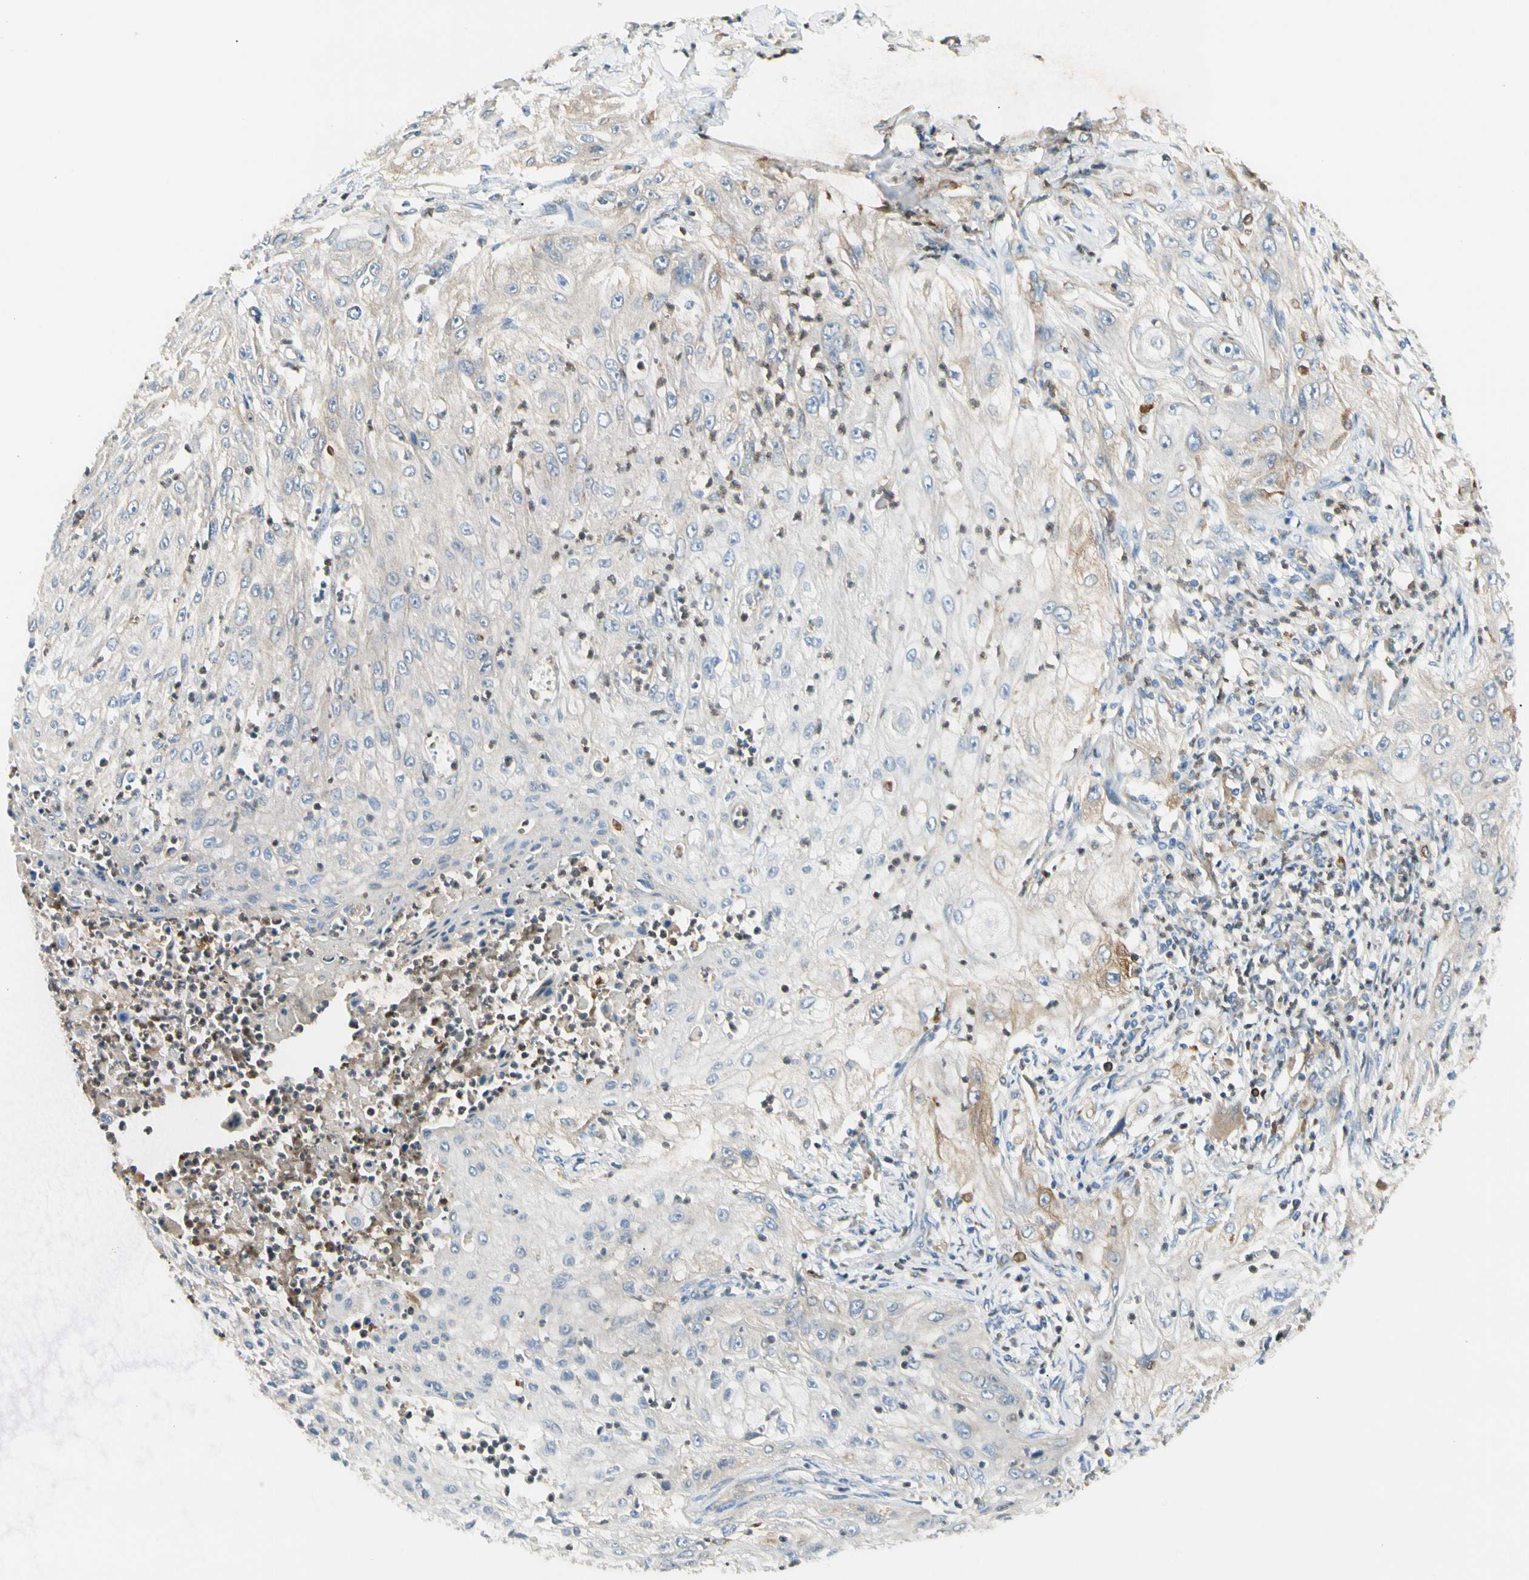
{"staining": {"intensity": "weak", "quantity": "<25%", "location": "cytoplasmic/membranous"}, "tissue": "lung cancer", "cell_type": "Tumor cells", "image_type": "cancer", "snomed": [{"axis": "morphology", "description": "Inflammation, NOS"}, {"axis": "morphology", "description": "Squamous cell carcinoma, NOS"}, {"axis": "topography", "description": "Lymph node"}, {"axis": "topography", "description": "Soft tissue"}, {"axis": "topography", "description": "Lung"}], "caption": "A high-resolution micrograph shows immunohistochemistry (IHC) staining of lung cancer, which reveals no significant staining in tumor cells.", "gene": "LPCAT2", "patient": {"sex": "male", "age": 66}}